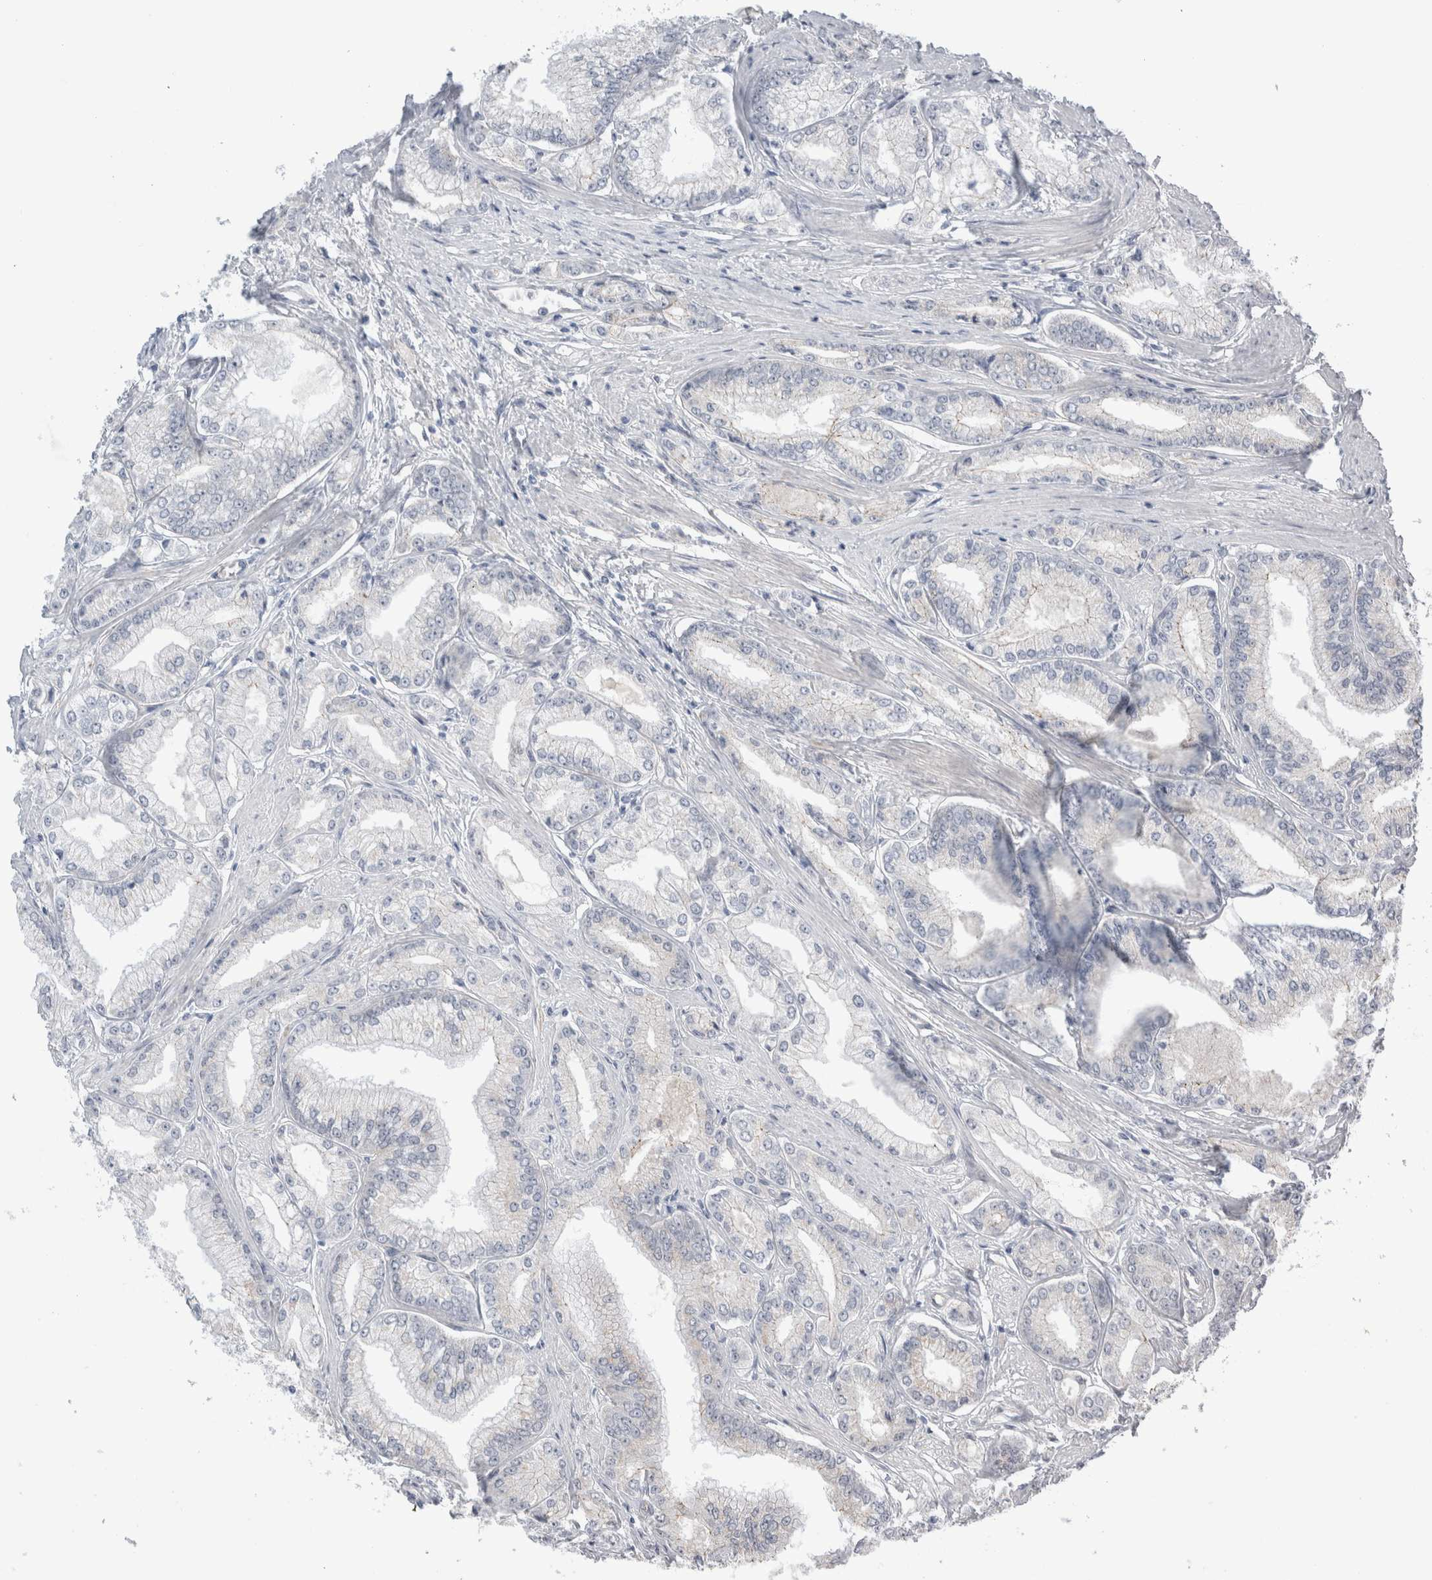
{"staining": {"intensity": "negative", "quantity": "none", "location": "none"}, "tissue": "prostate cancer", "cell_type": "Tumor cells", "image_type": "cancer", "snomed": [{"axis": "morphology", "description": "Adenocarcinoma, Low grade"}, {"axis": "topography", "description": "Prostate"}], "caption": "Tumor cells show no significant staining in prostate low-grade adenocarcinoma. (Immunohistochemistry, brightfield microscopy, high magnification).", "gene": "TAFA5", "patient": {"sex": "male", "age": 52}}